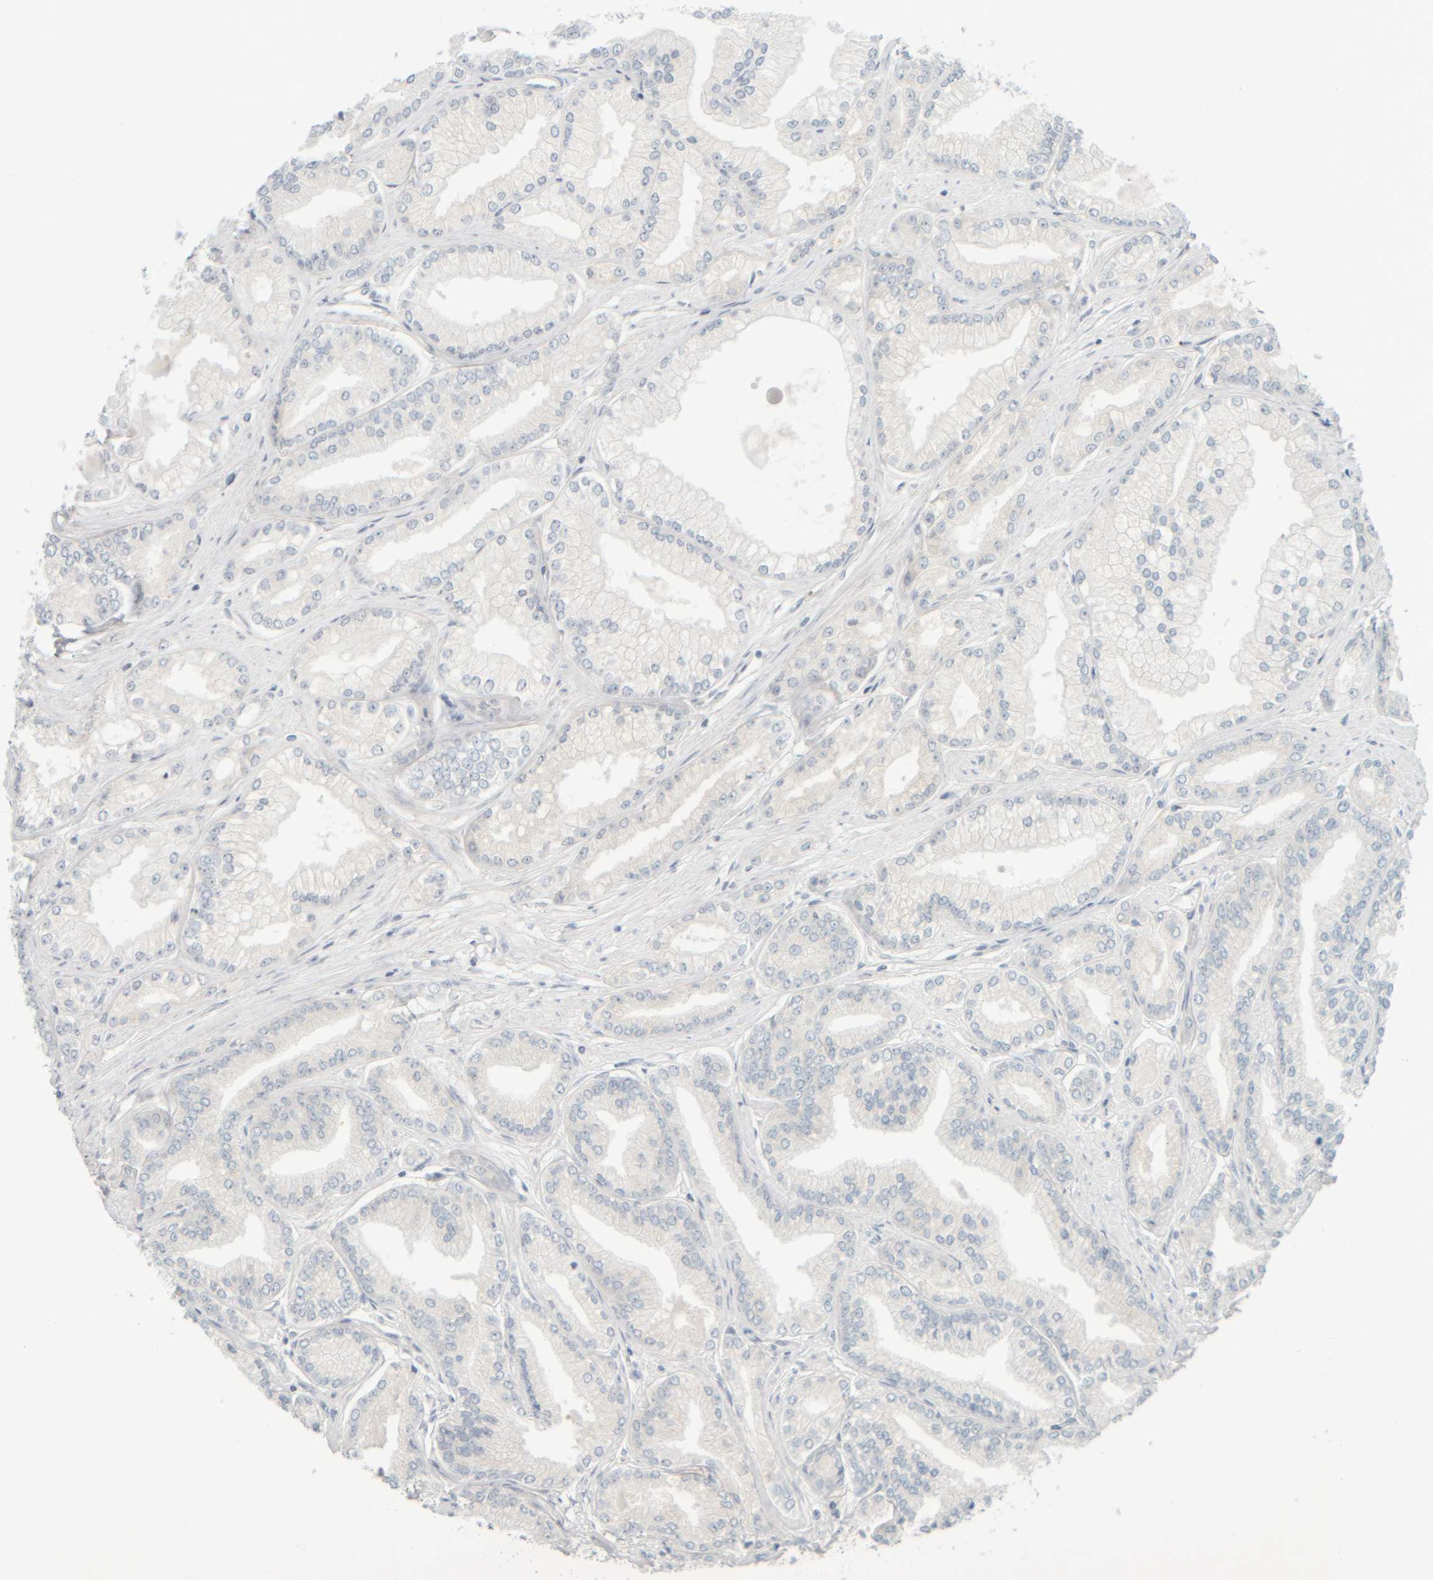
{"staining": {"intensity": "negative", "quantity": "none", "location": "none"}, "tissue": "prostate cancer", "cell_type": "Tumor cells", "image_type": "cancer", "snomed": [{"axis": "morphology", "description": "Adenocarcinoma, Low grade"}, {"axis": "topography", "description": "Prostate"}], "caption": "Low-grade adenocarcinoma (prostate) stained for a protein using immunohistochemistry (IHC) reveals no expression tumor cells.", "gene": "PTGES3L-AARSD1", "patient": {"sex": "male", "age": 52}}